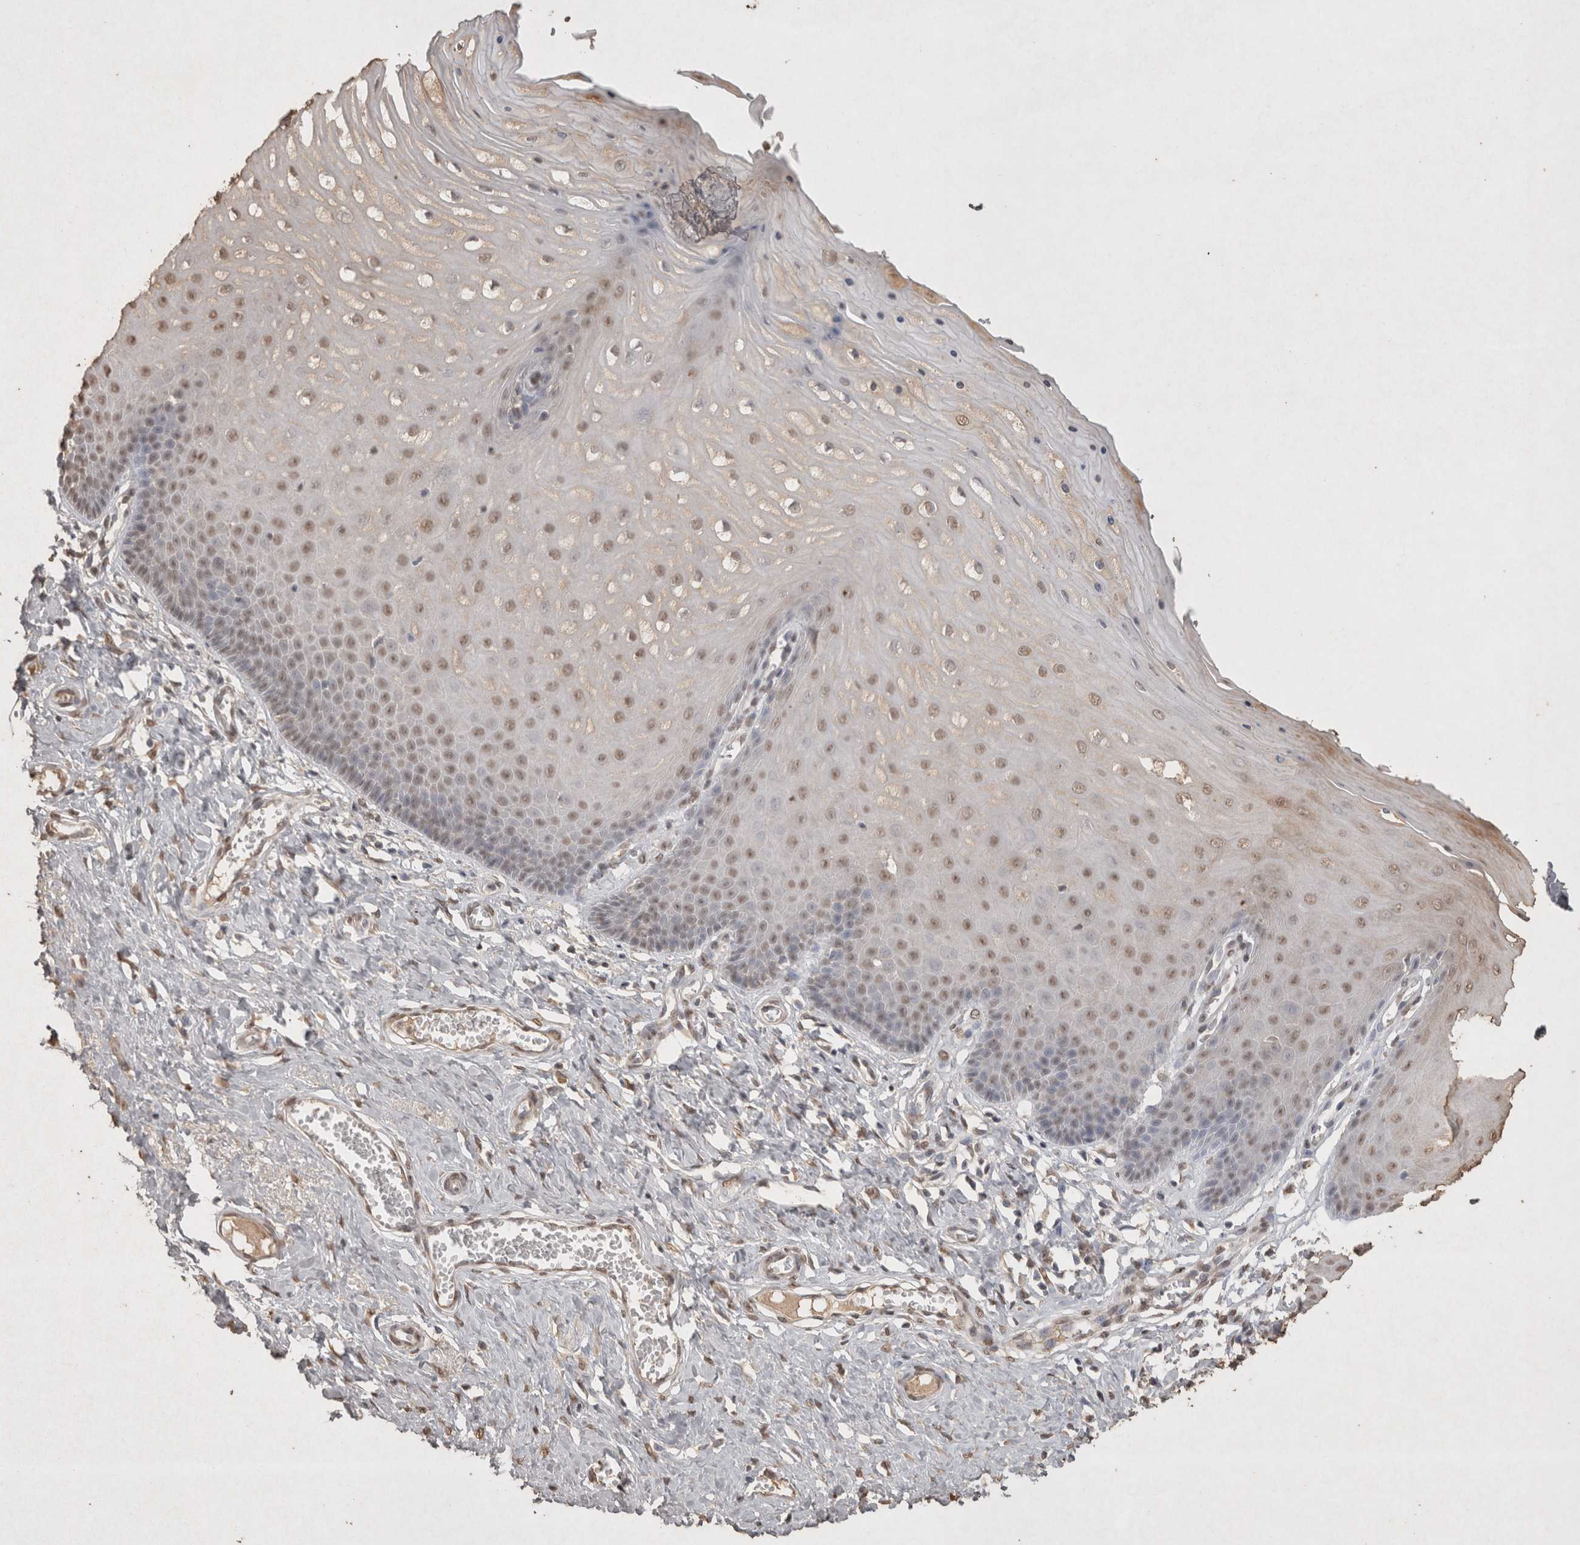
{"staining": {"intensity": "weak", "quantity": ">75%", "location": "nuclear"}, "tissue": "cervix", "cell_type": "Squamous epithelial cells", "image_type": "normal", "snomed": [{"axis": "morphology", "description": "Normal tissue, NOS"}, {"axis": "topography", "description": "Cervix"}], "caption": "About >75% of squamous epithelial cells in normal human cervix exhibit weak nuclear protein positivity as visualized by brown immunohistochemical staining.", "gene": "MLX", "patient": {"sex": "female", "age": 55}}